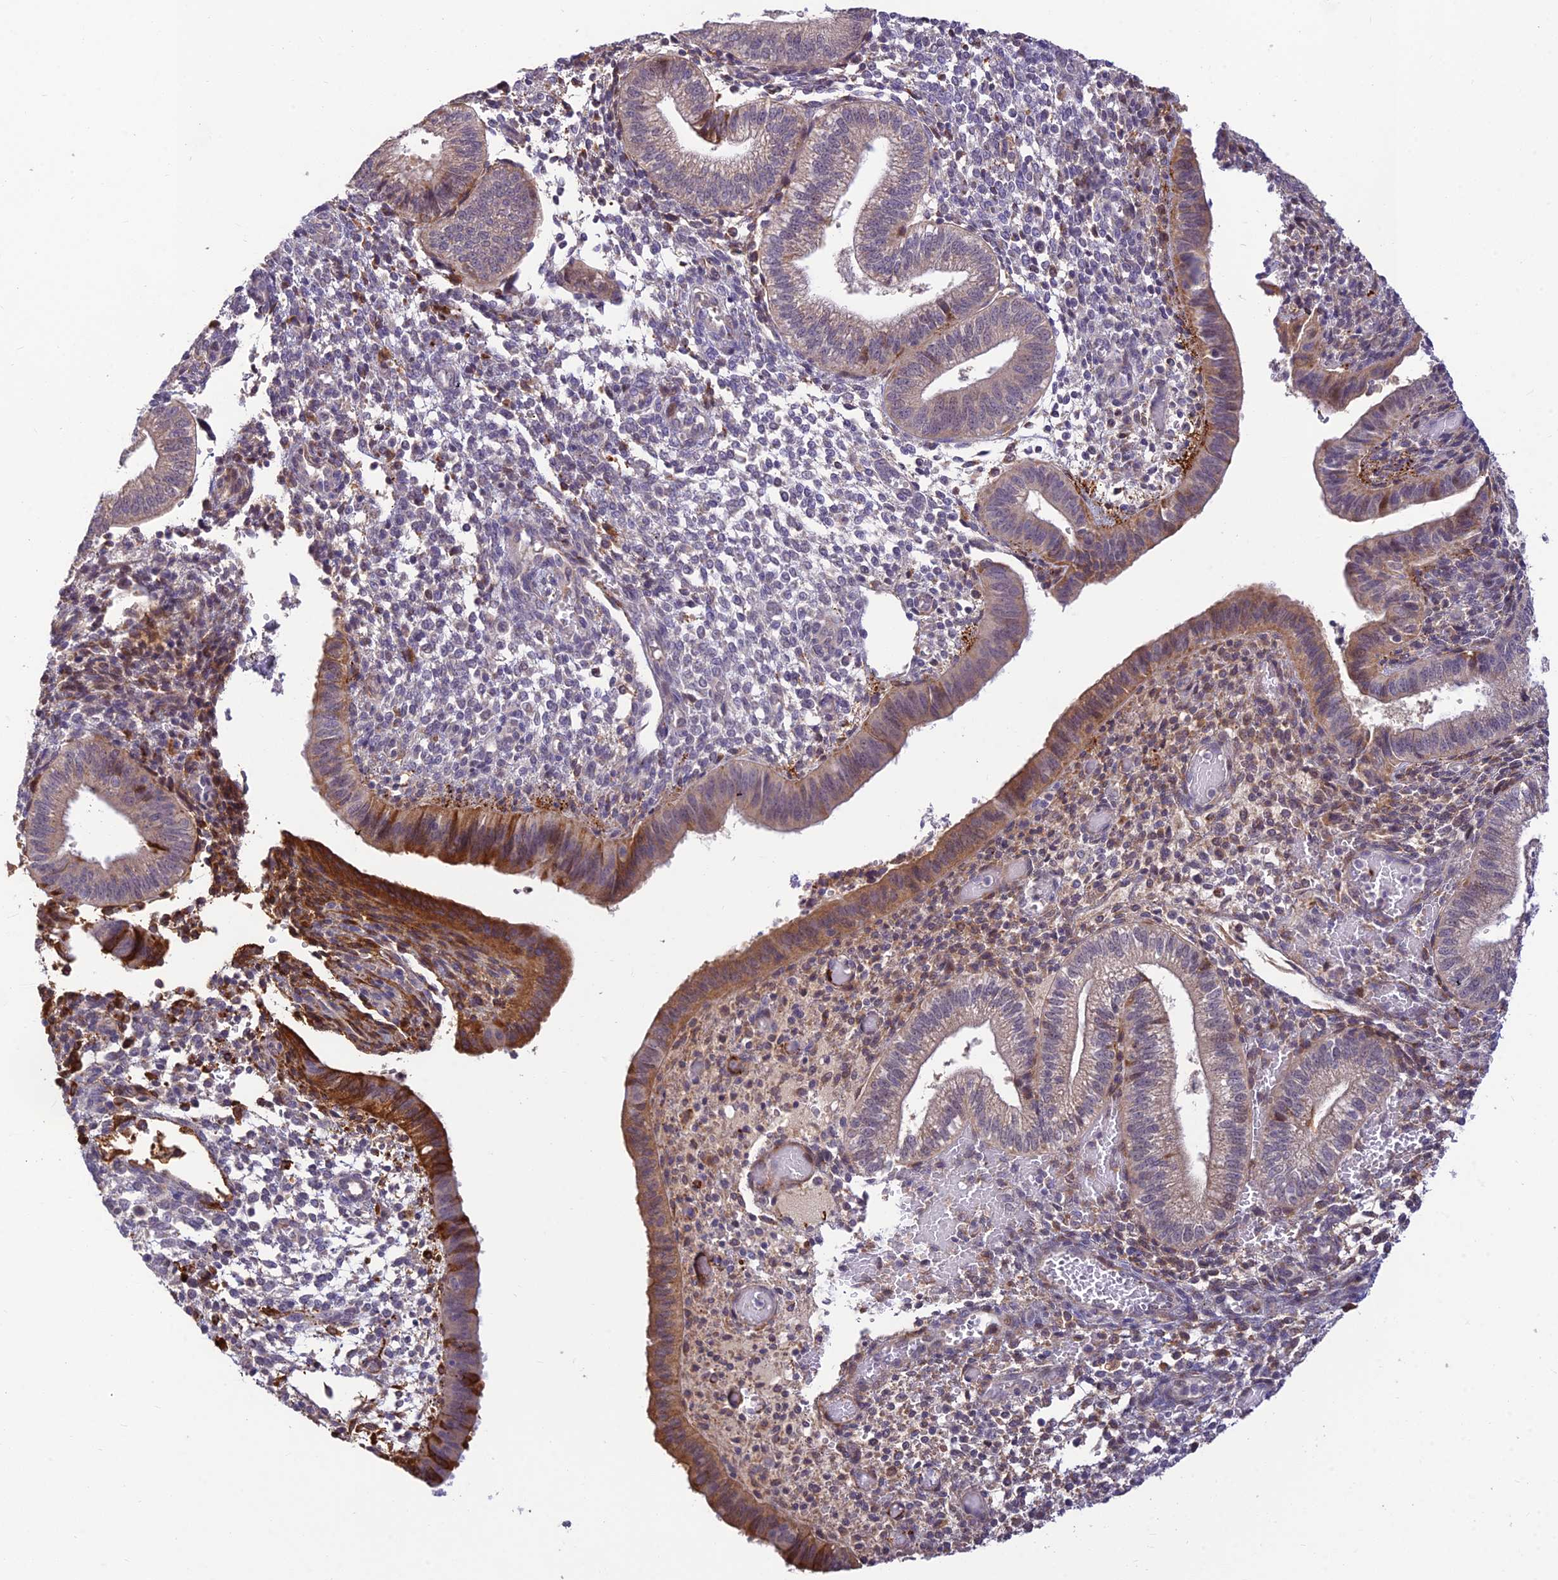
{"staining": {"intensity": "negative", "quantity": "none", "location": "none"}, "tissue": "endometrium", "cell_type": "Cells in endometrial stroma", "image_type": "normal", "snomed": [{"axis": "morphology", "description": "Normal tissue, NOS"}, {"axis": "topography", "description": "Endometrium"}], "caption": "An immunohistochemistry image of unremarkable endometrium is shown. There is no staining in cells in endometrial stroma of endometrium. (DAB immunohistochemistry visualized using brightfield microscopy, high magnification).", "gene": "ASPDH", "patient": {"sex": "female", "age": 34}}